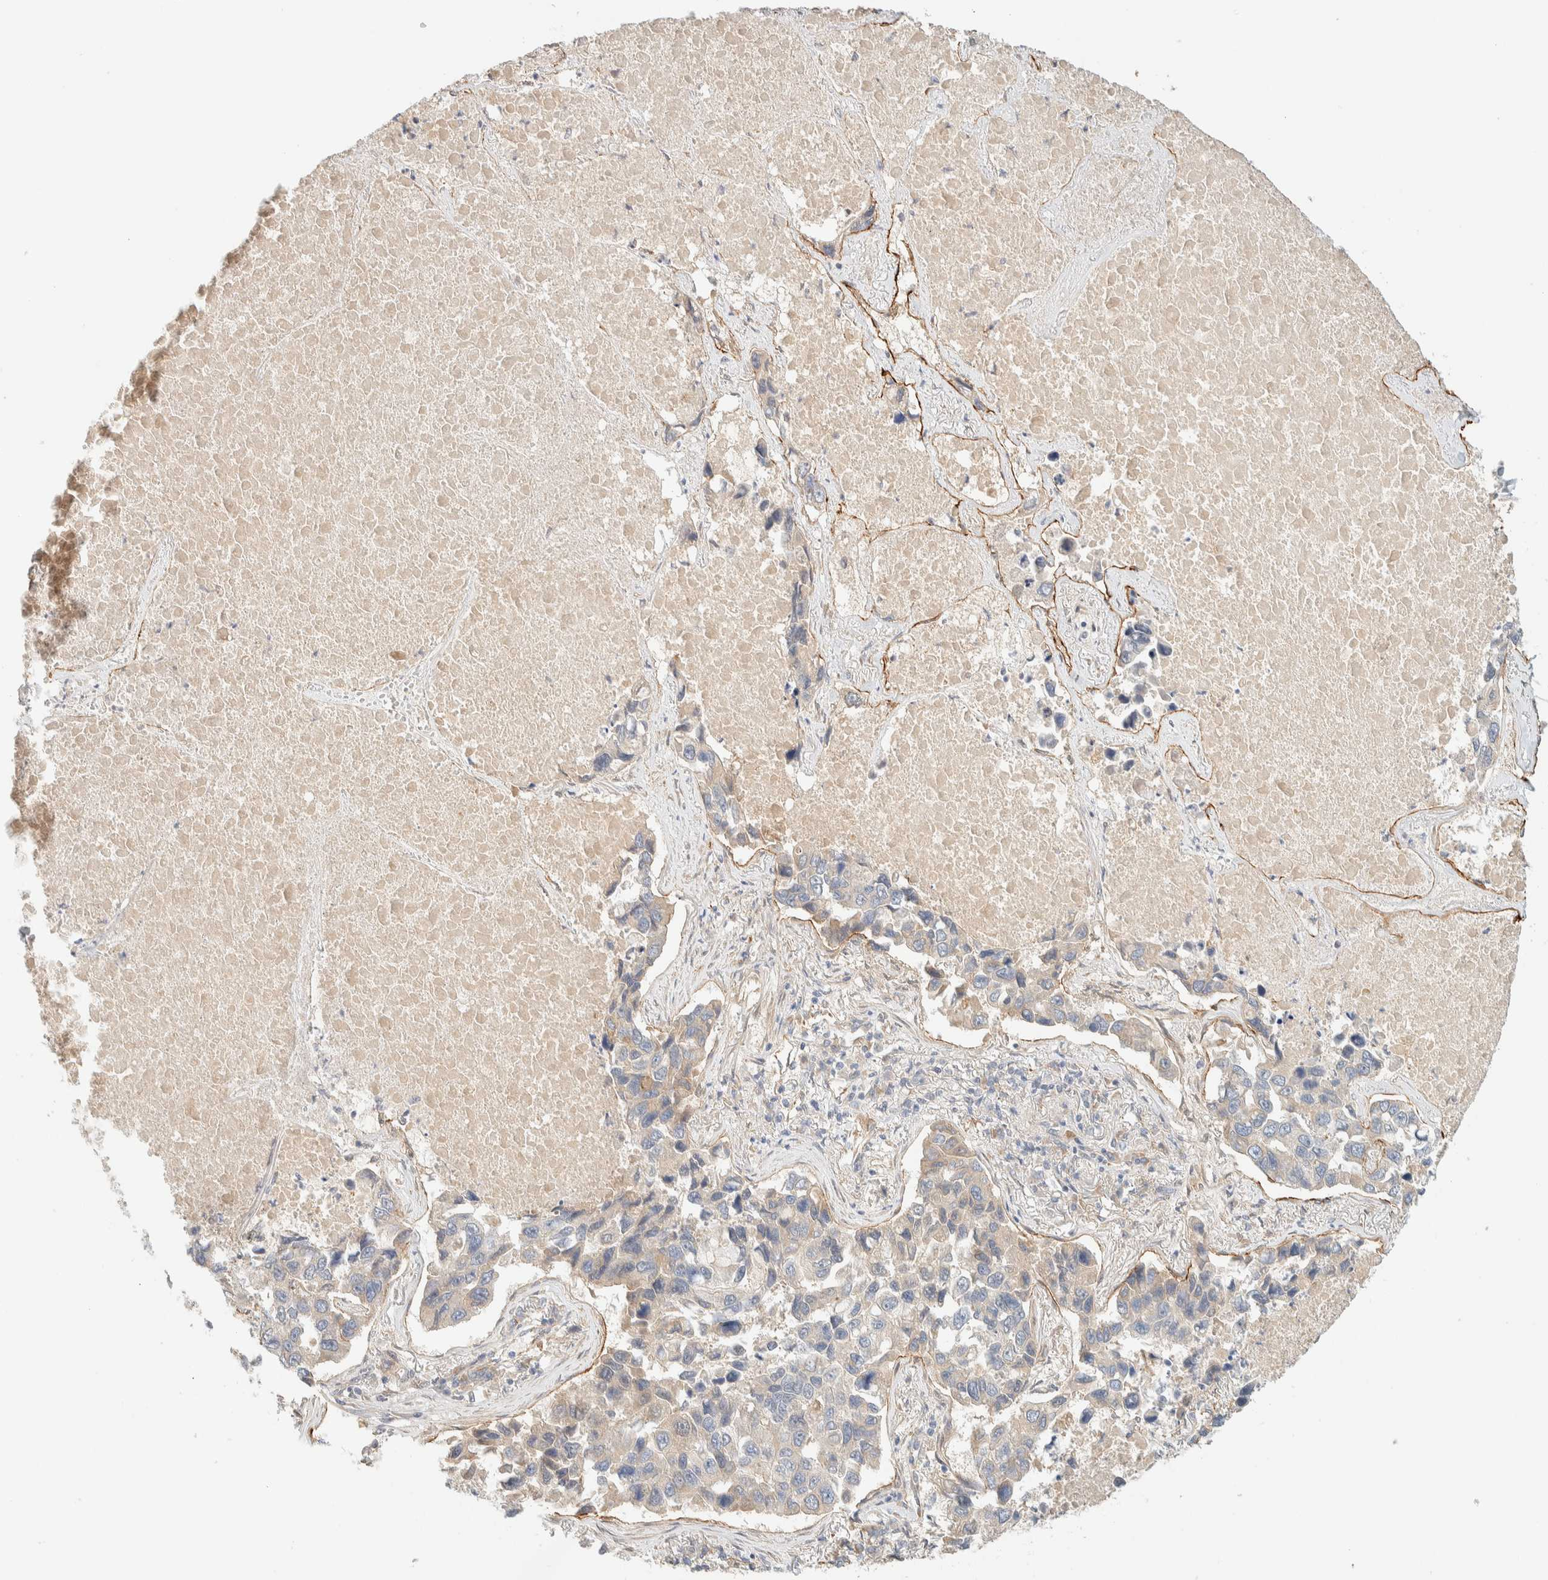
{"staining": {"intensity": "weak", "quantity": "<25%", "location": "cytoplasmic/membranous"}, "tissue": "lung cancer", "cell_type": "Tumor cells", "image_type": "cancer", "snomed": [{"axis": "morphology", "description": "Adenocarcinoma, NOS"}, {"axis": "topography", "description": "Lung"}], "caption": "The histopathology image shows no staining of tumor cells in lung cancer.", "gene": "FAT1", "patient": {"sex": "male", "age": 64}}